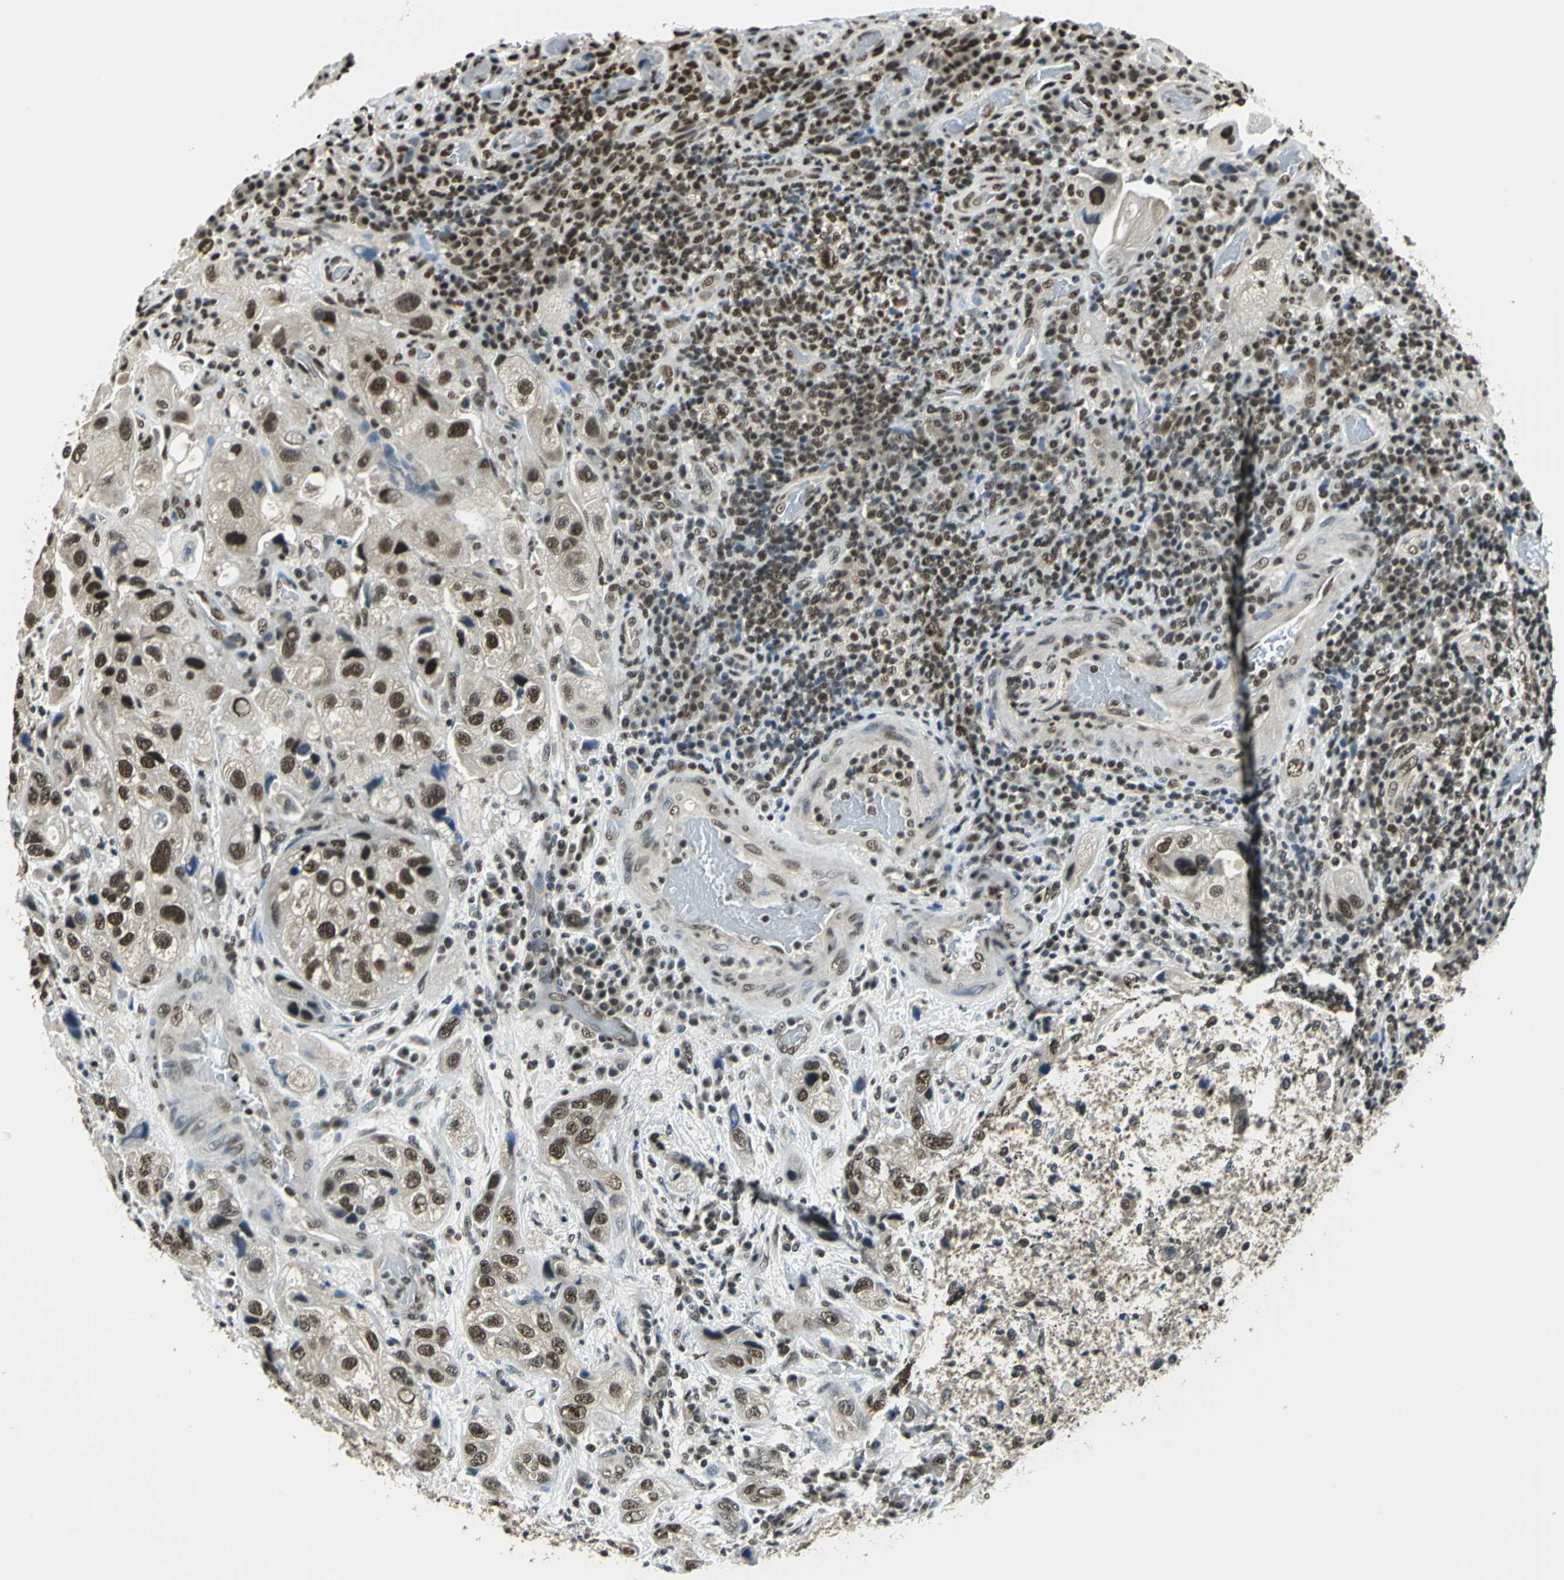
{"staining": {"intensity": "strong", "quantity": ">75%", "location": "nuclear"}, "tissue": "urothelial cancer", "cell_type": "Tumor cells", "image_type": "cancer", "snomed": [{"axis": "morphology", "description": "Urothelial carcinoma, High grade"}, {"axis": "topography", "description": "Urinary bladder"}], "caption": "A high amount of strong nuclear expression is appreciated in about >75% of tumor cells in urothelial cancer tissue. The staining is performed using DAB (3,3'-diaminobenzidine) brown chromogen to label protein expression. The nuclei are counter-stained blue using hematoxylin.", "gene": "RBM14", "patient": {"sex": "female", "age": 64}}